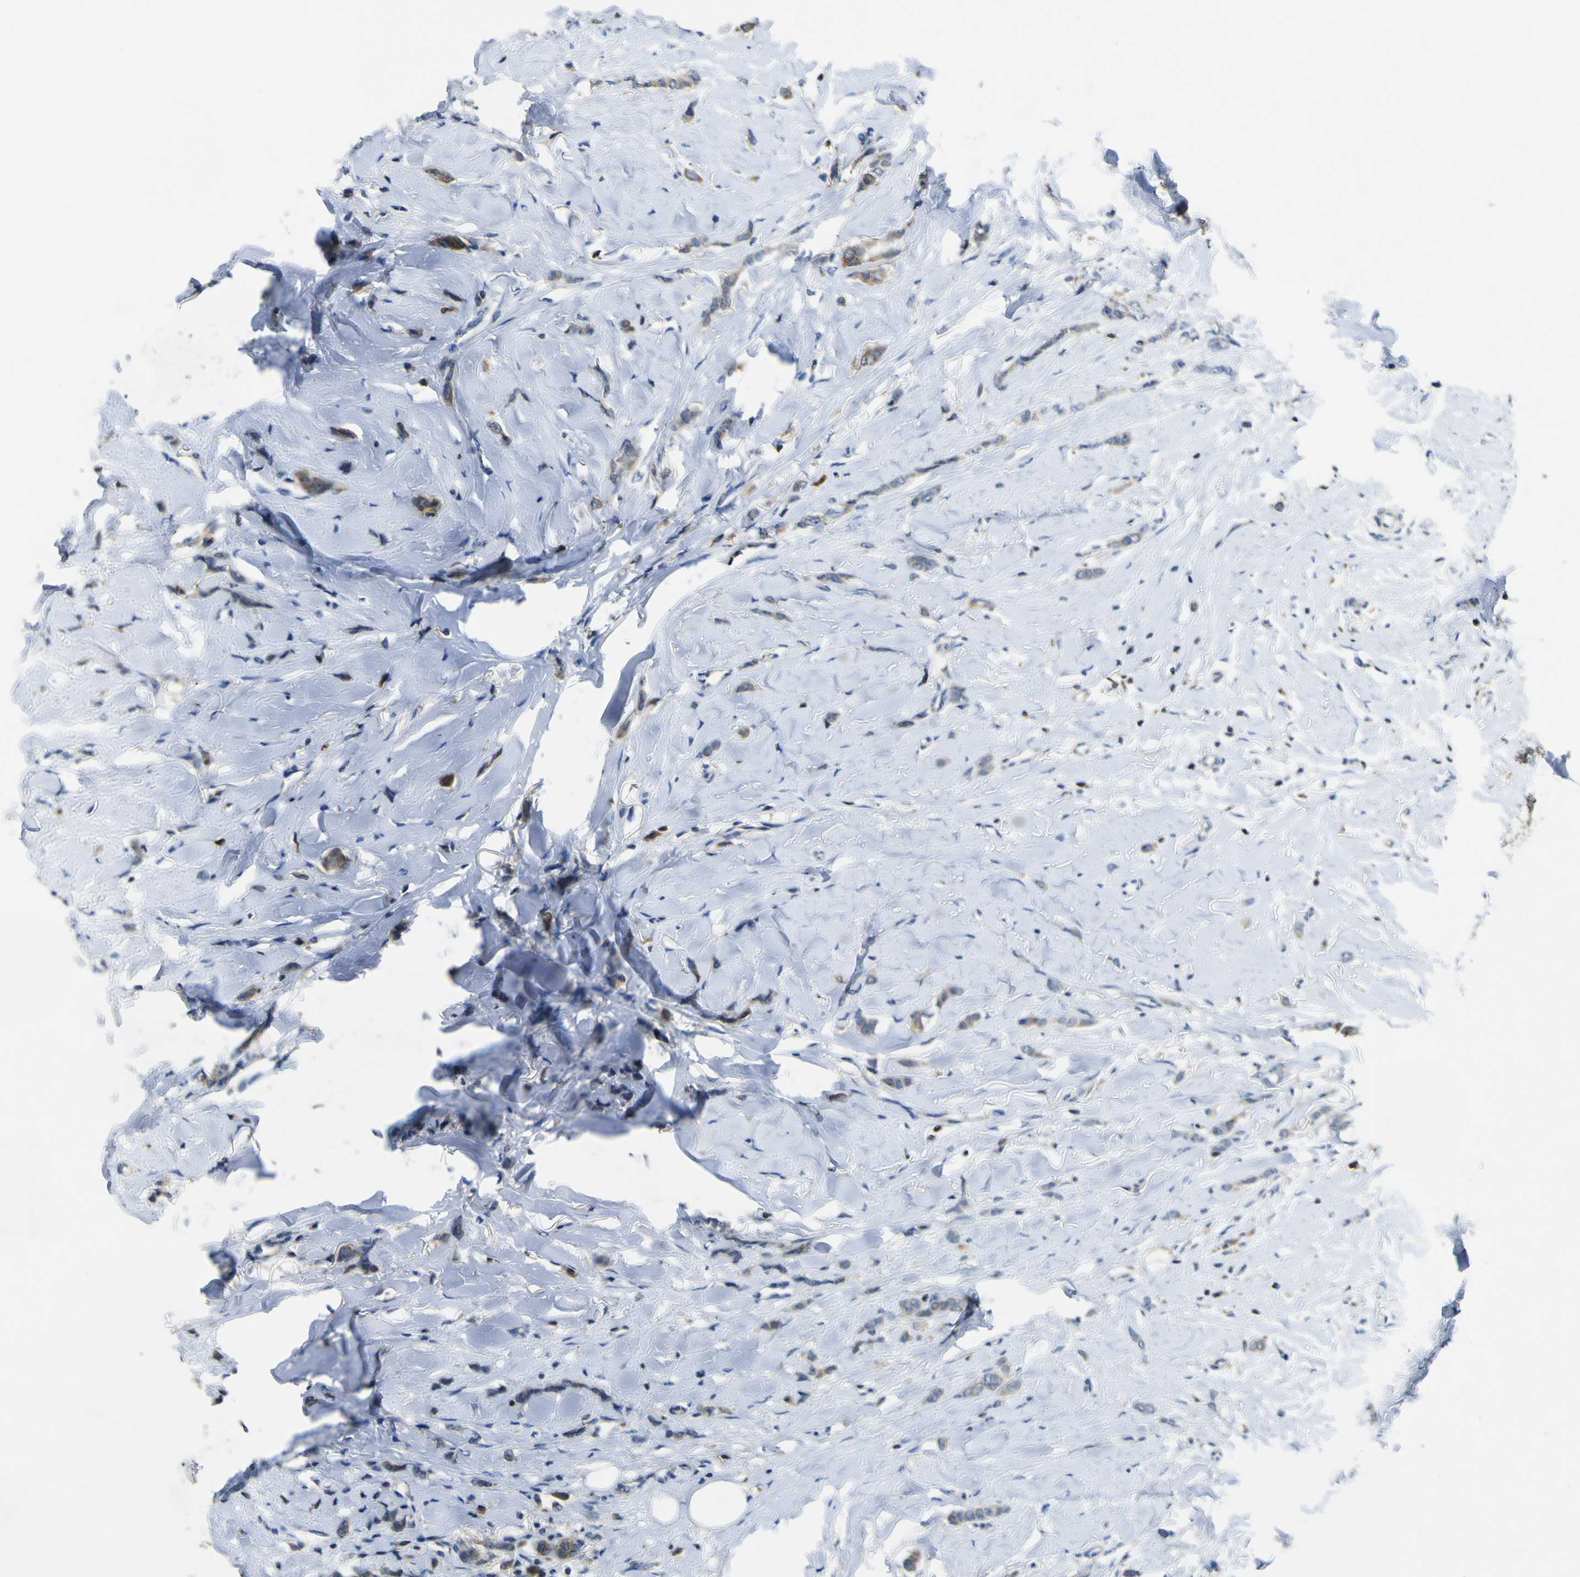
{"staining": {"intensity": "moderate", "quantity": ">75%", "location": "cytoplasmic/membranous"}, "tissue": "breast cancer", "cell_type": "Tumor cells", "image_type": "cancer", "snomed": [{"axis": "morphology", "description": "Lobular carcinoma"}, {"axis": "topography", "description": "Skin"}, {"axis": "topography", "description": "Breast"}], "caption": "Breast cancer tissue demonstrates moderate cytoplasmic/membranous staining in approximately >75% of tumor cells", "gene": "EML2", "patient": {"sex": "female", "age": 46}}